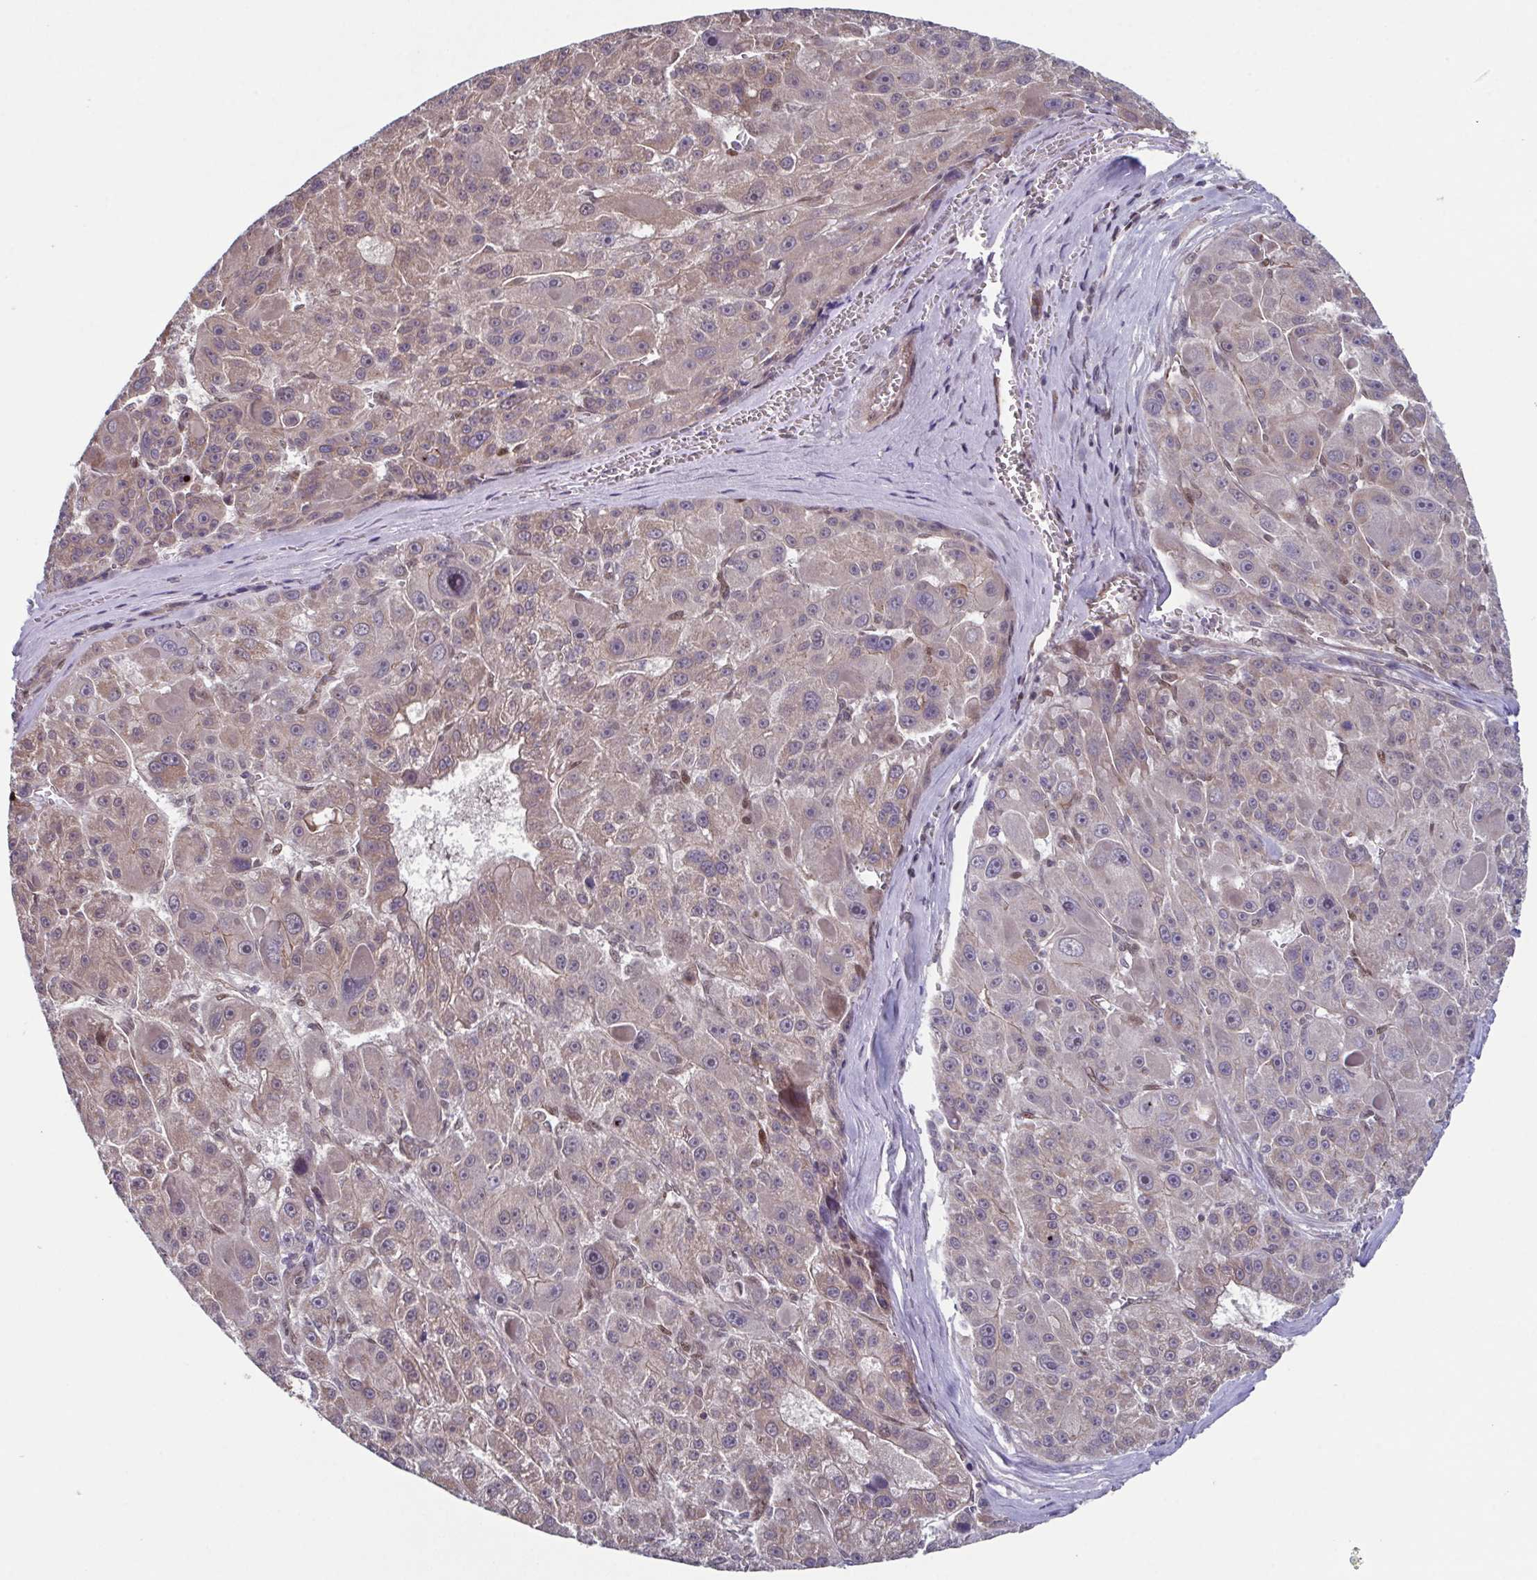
{"staining": {"intensity": "weak", "quantity": "25%-75%", "location": "cytoplasmic/membranous"}, "tissue": "liver cancer", "cell_type": "Tumor cells", "image_type": "cancer", "snomed": [{"axis": "morphology", "description": "Carcinoma, Hepatocellular, NOS"}, {"axis": "topography", "description": "Liver"}], "caption": "Liver hepatocellular carcinoma stained with a brown dye shows weak cytoplasmic/membranous positive staining in approximately 25%-75% of tumor cells.", "gene": "TTC19", "patient": {"sex": "male", "age": 76}}